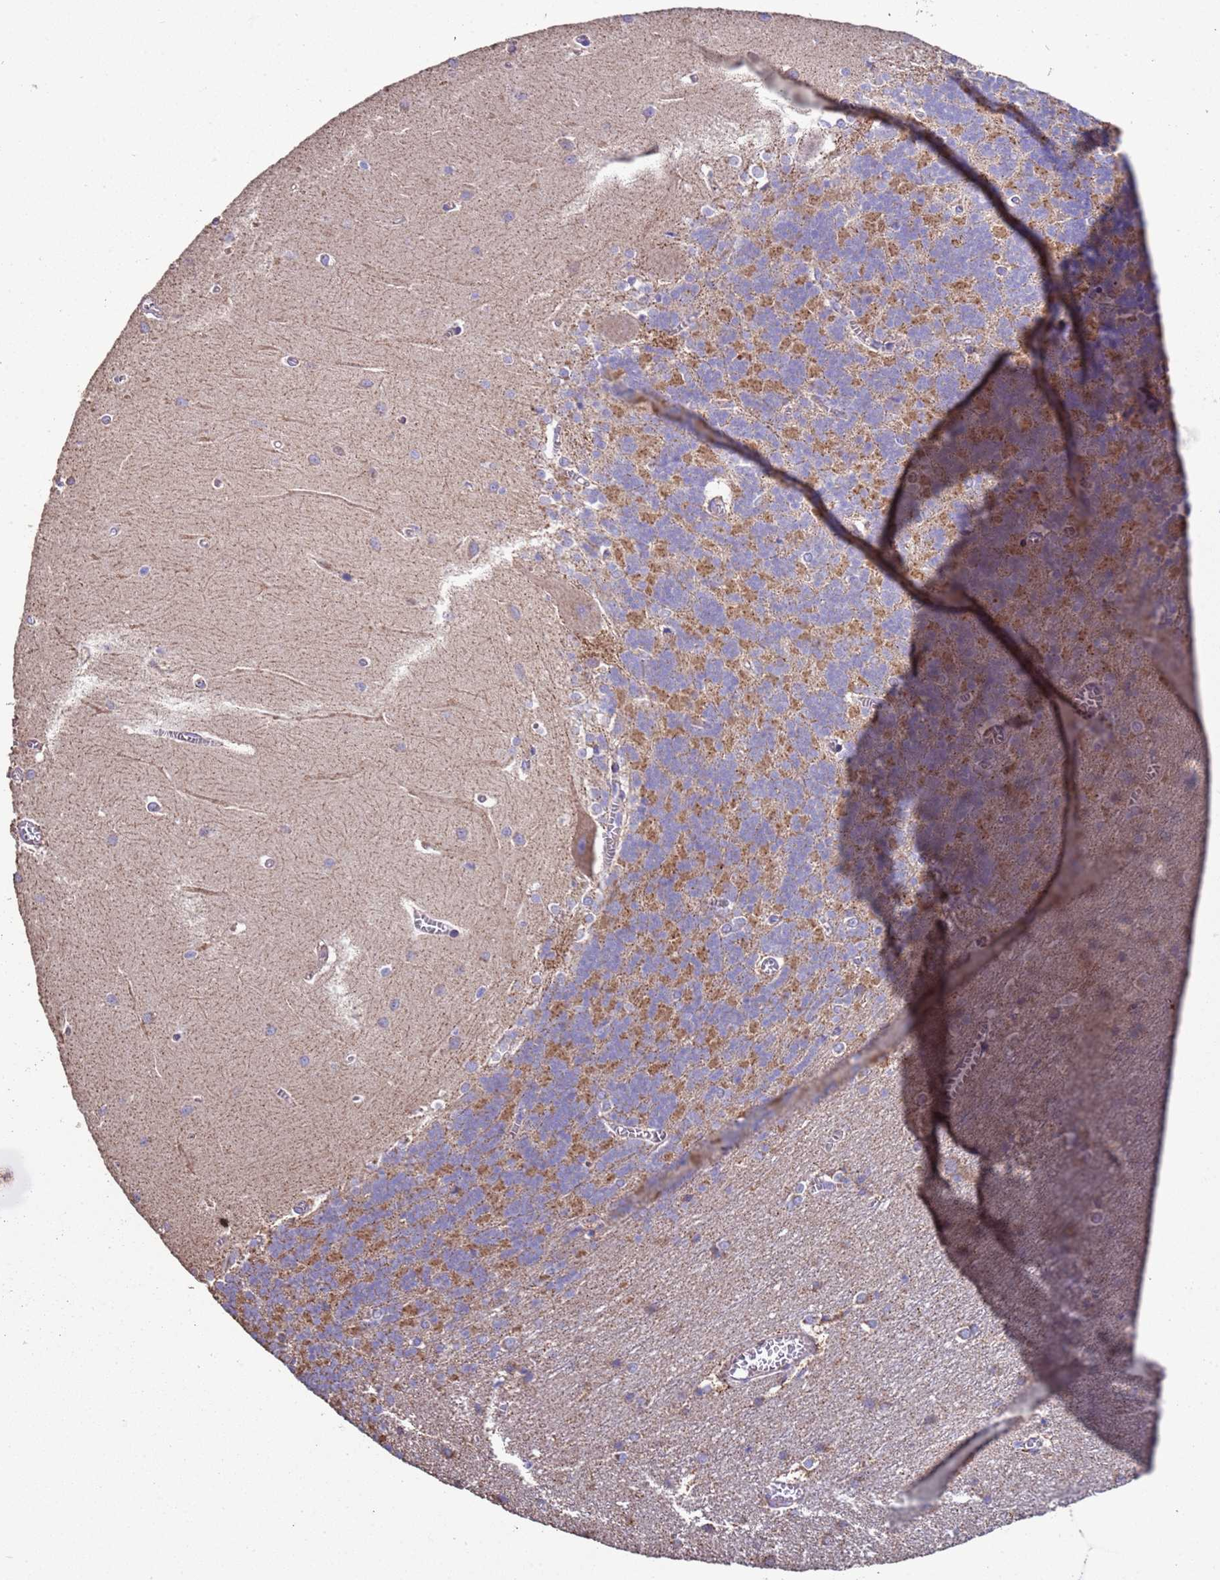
{"staining": {"intensity": "moderate", "quantity": "25%-75%", "location": "cytoplasmic/membranous"}, "tissue": "cerebellum", "cell_type": "Cells in granular layer", "image_type": "normal", "snomed": [{"axis": "morphology", "description": "Normal tissue, NOS"}, {"axis": "topography", "description": "Cerebellum"}], "caption": "This is an image of immunohistochemistry (IHC) staining of benign cerebellum, which shows moderate staining in the cytoplasmic/membranous of cells in granular layer.", "gene": "ZNFX1", "patient": {"sex": "male", "age": 37}}